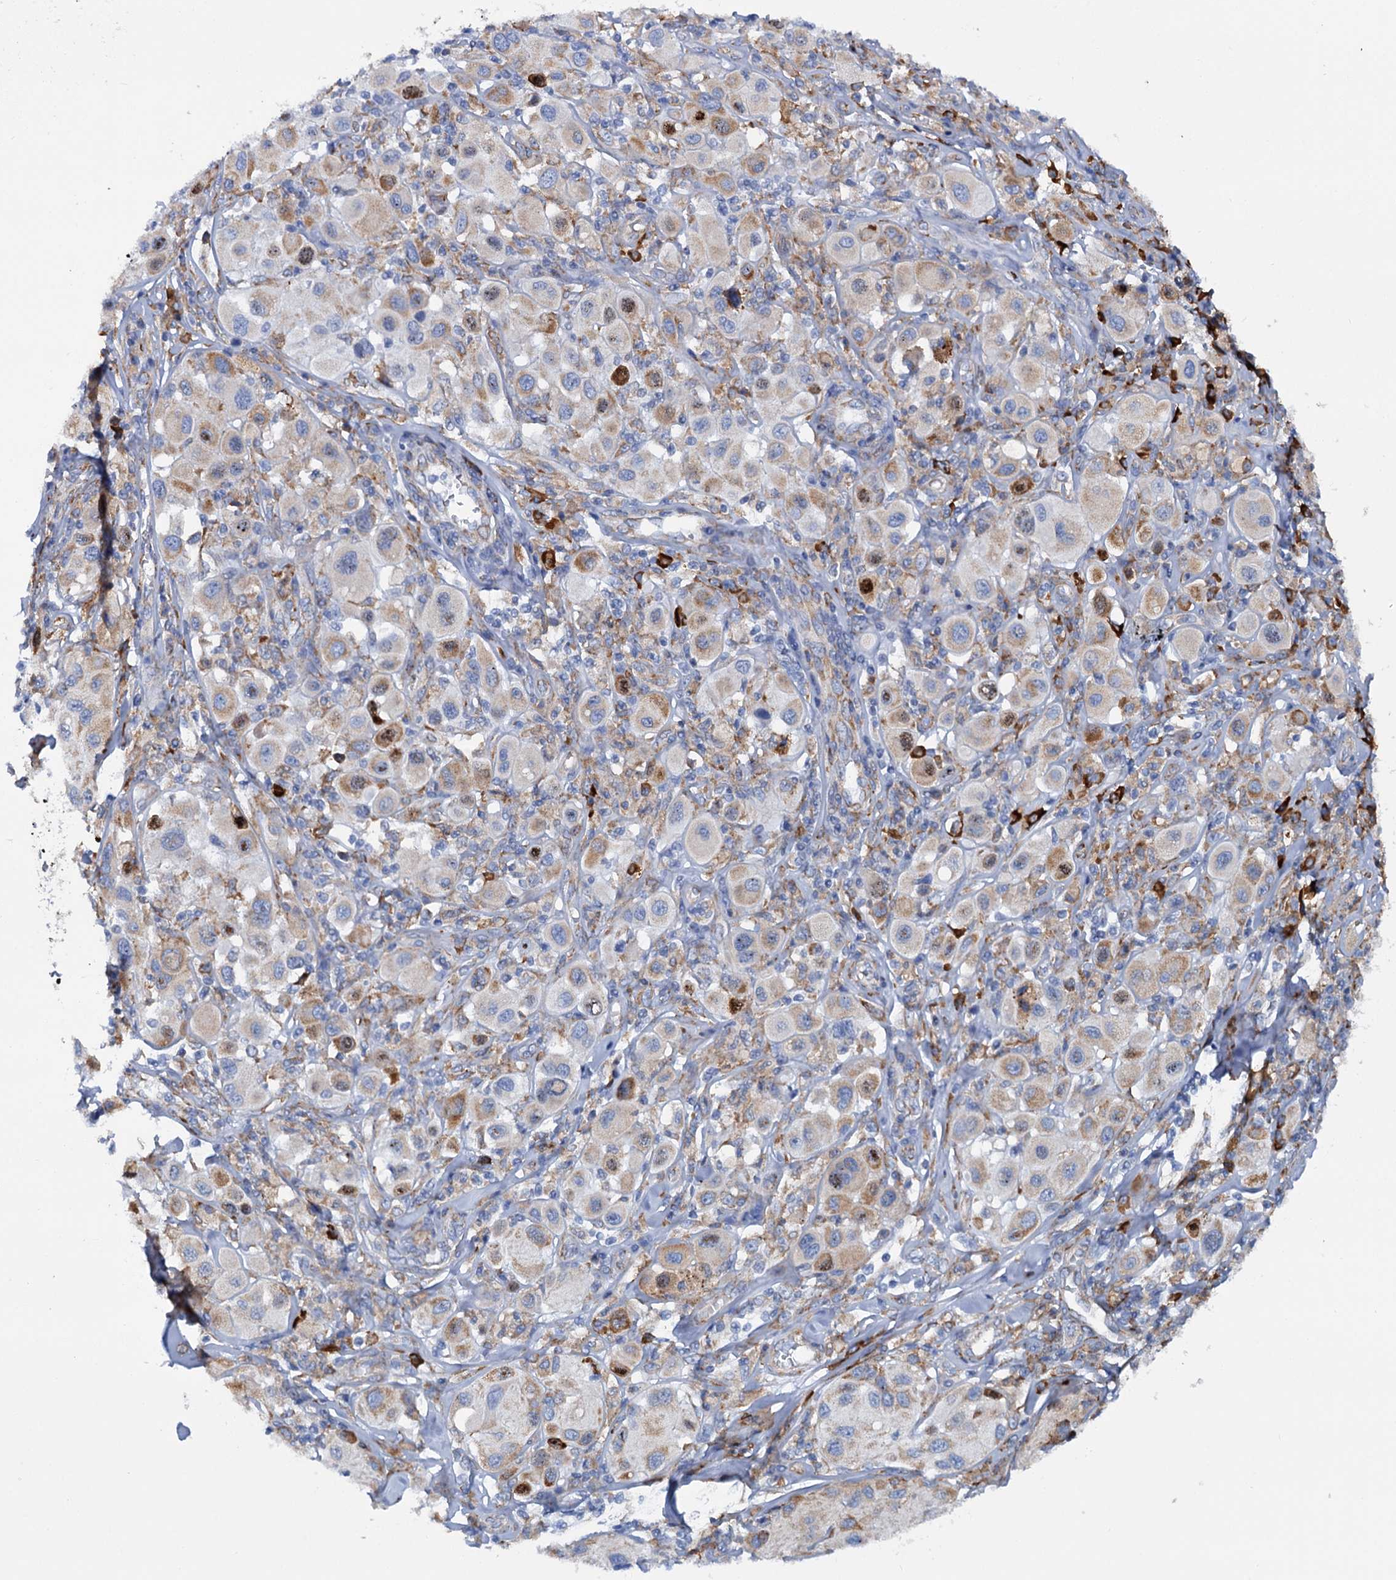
{"staining": {"intensity": "moderate", "quantity": "<25%", "location": "cytoplasmic/membranous"}, "tissue": "melanoma", "cell_type": "Tumor cells", "image_type": "cancer", "snomed": [{"axis": "morphology", "description": "Malignant melanoma, Metastatic site"}, {"axis": "topography", "description": "Skin"}], "caption": "A low amount of moderate cytoplasmic/membranous staining is present in approximately <25% of tumor cells in melanoma tissue.", "gene": "SHE", "patient": {"sex": "male", "age": 41}}